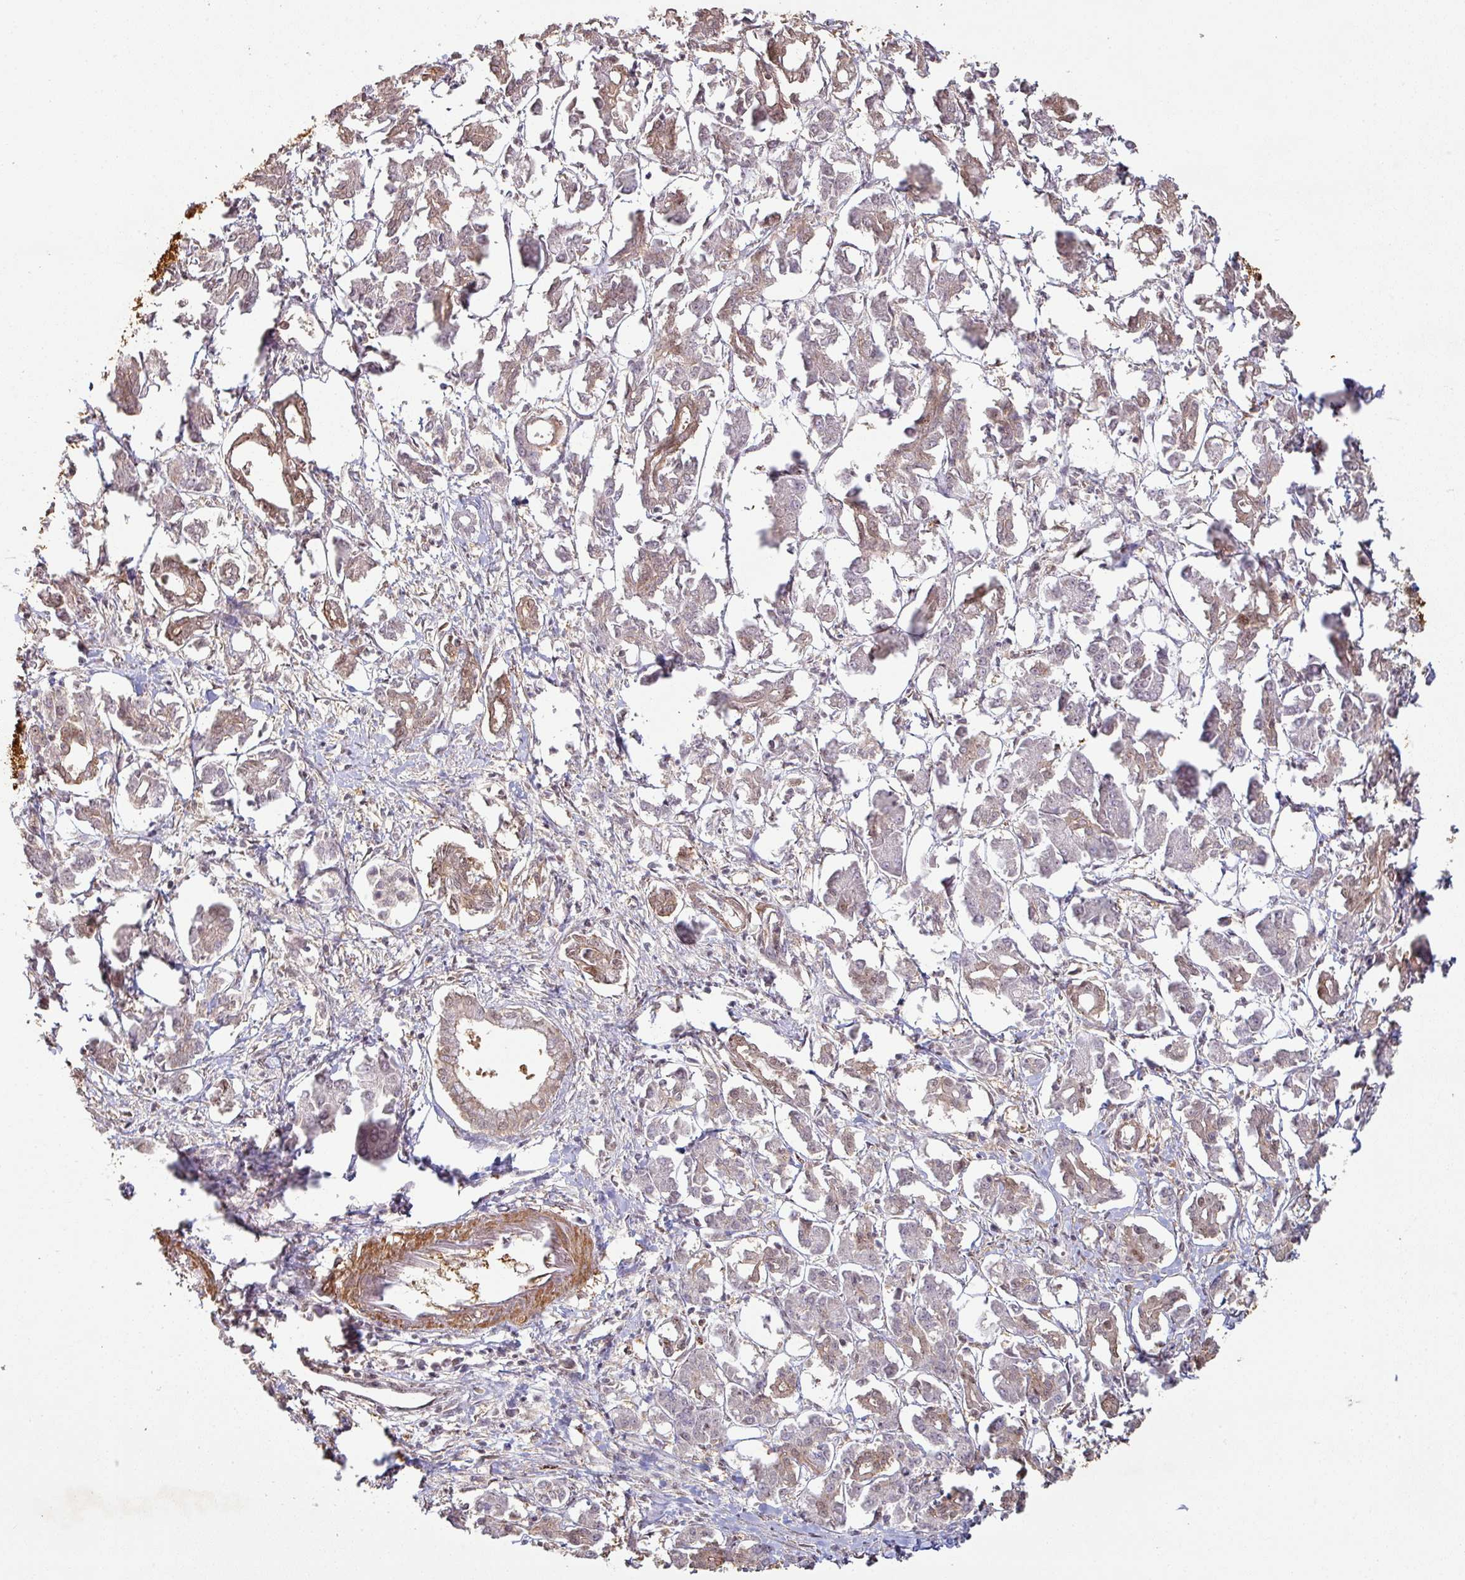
{"staining": {"intensity": "weak", "quantity": "<25%", "location": "cytoplasmic/membranous"}, "tissue": "pancreatic cancer", "cell_type": "Tumor cells", "image_type": "cancer", "snomed": [{"axis": "morphology", "description": "Adenocarcinoma, NOS"}, {"axis": "topography", "description": "Pancreas"}], "caption": "Tumor cells are negative for protein expression in human pancreatic cancer (adenocarcinoma).", "gene": "ZNF322", "patient": {"sex": "male", "age": 61}}